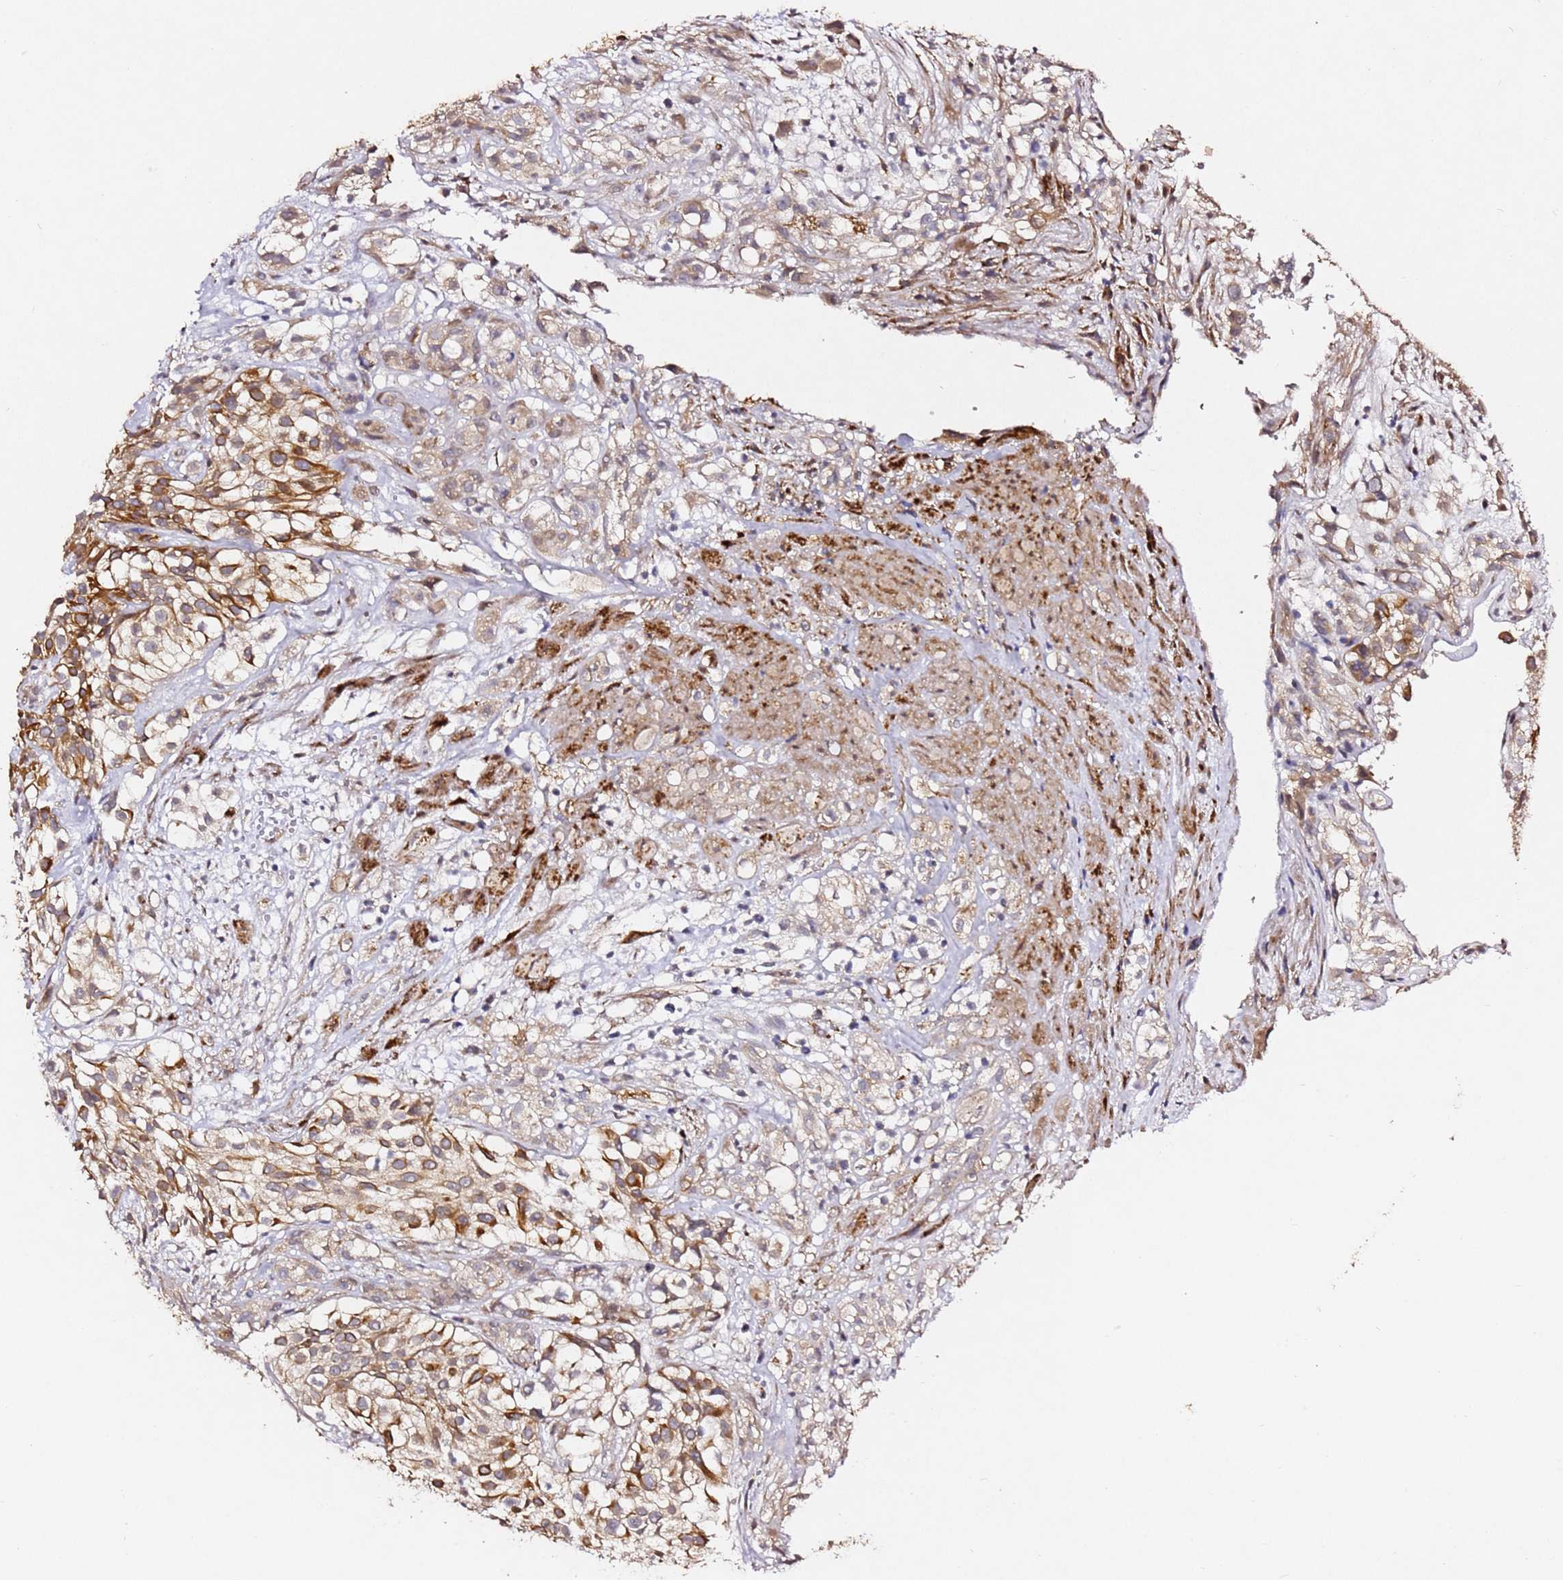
{"staining": {"intensity": "moderate", "quantity": ">75%", "location": "cytoplasmic/membranous"}, "tissue": "urothelial cancer", "cell_type": "Tumor cells", "image_type": "cancer", "snomed": [{"axis": "morphology", "description": "Urothelial carcinoma, High grade"}, {"axis": "topography", "description": "Urinary bladder"}], "caption": "Immunohistochemistry (IHC) of high-grade urothelial carcinoma exhibits medium levels of moderate cytoplasmic/membranous positivity in about >75% of tumor cells.", "gene": "ALG11", "patient": {"sex": "male", "age": 56}}